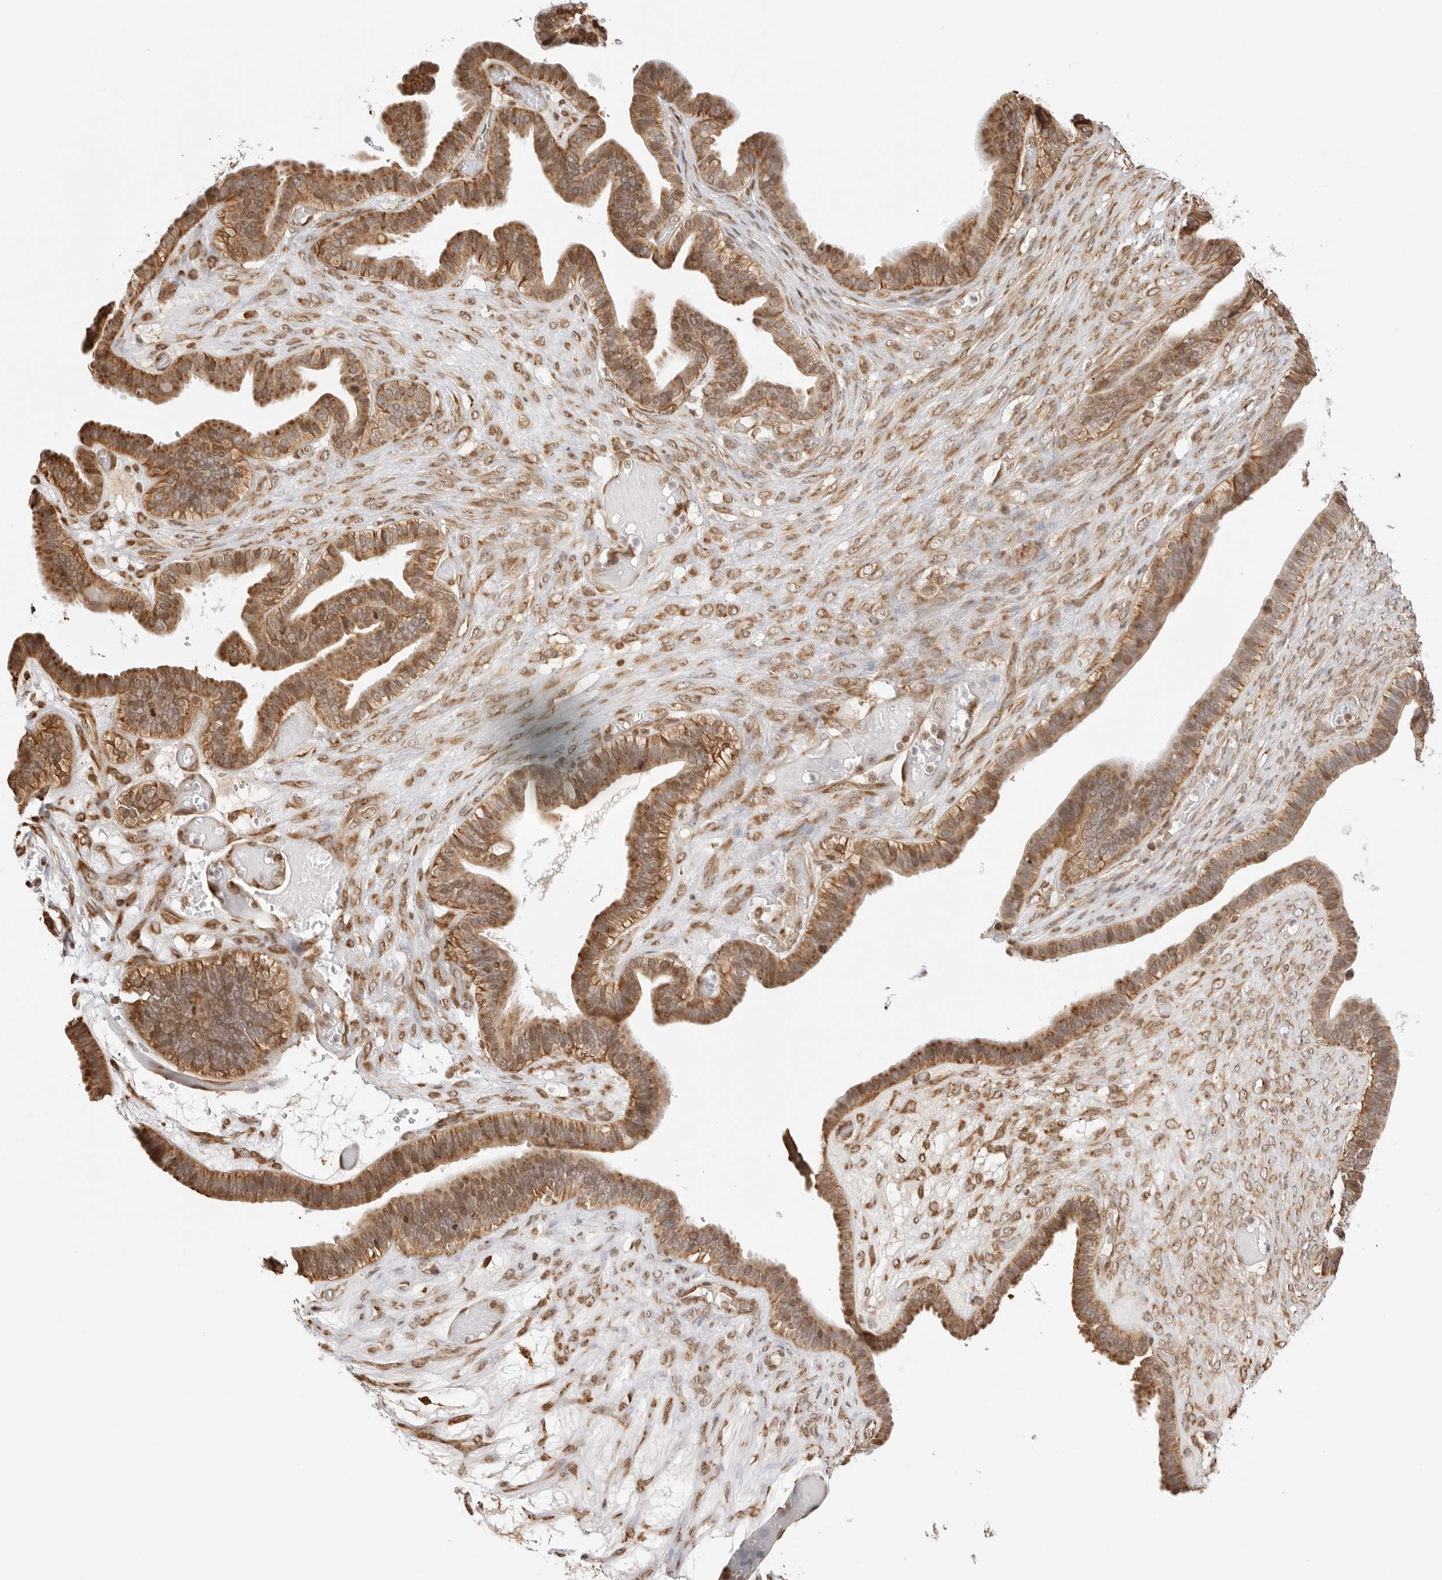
{"staining": {"intensity": "moderate", "quantity": ">75%", "location": "cytoplasmic/membranous"}, "tissue": "ovarian cancer", "cell_type": "Tumor cells", "image_type": "cancer", "snomed": [{"axis": "morphology", "description": "Cystadenocarcinoma, serous, NOS"}, {"axis": "topography", "description": "Ovary"}], "caption": "IHC (DAB) staining of ovarian cancer exhibits moderate cytoplasmic/membranous protein expression in about >75% of tumor cells.", "gene": "FKBP14", "patient": {"sex": "female", "age": 56}}